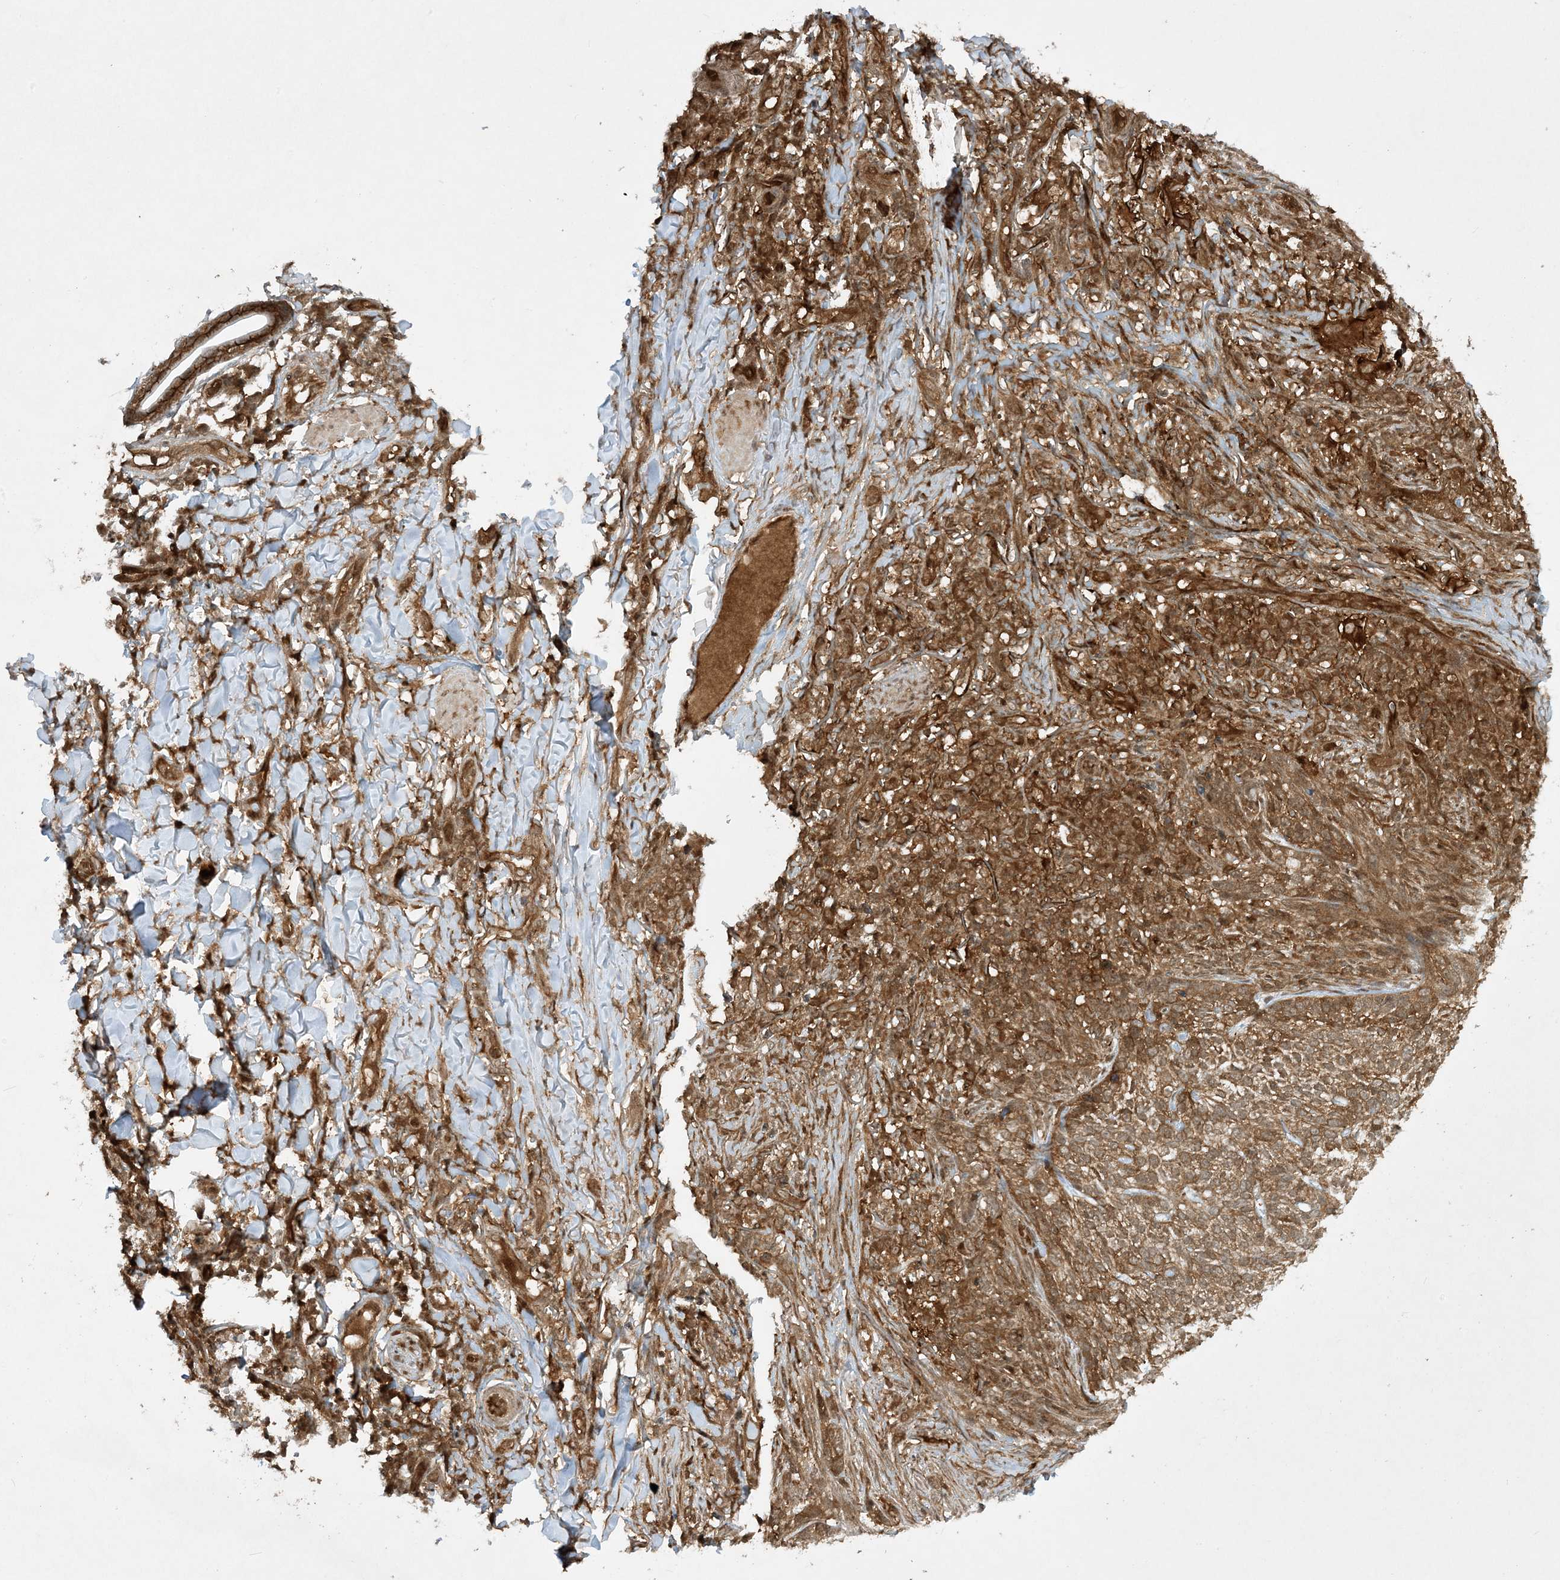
{"staining": {"intensity": "moderate", "quantity": ">75%", "location": "cytoplasmic/membranous"}, "tissue": "skin cancer", "cell_type": "Tumor cells", "image_type": "cancer", "snomed": [{"axis": "morphology", "description": "Basal cell carcinoma"}, {"axis": "topography", "description": "Skin"}], "caption": "Skin basal cell carcinoma was stained to show a protein in brown. There is medium levels of moderate cytoplasmic/membranous expression in approximately >75% of tumor cells.", "gene": "CERT1", "patient": {"sex": "female", "age": 64}}